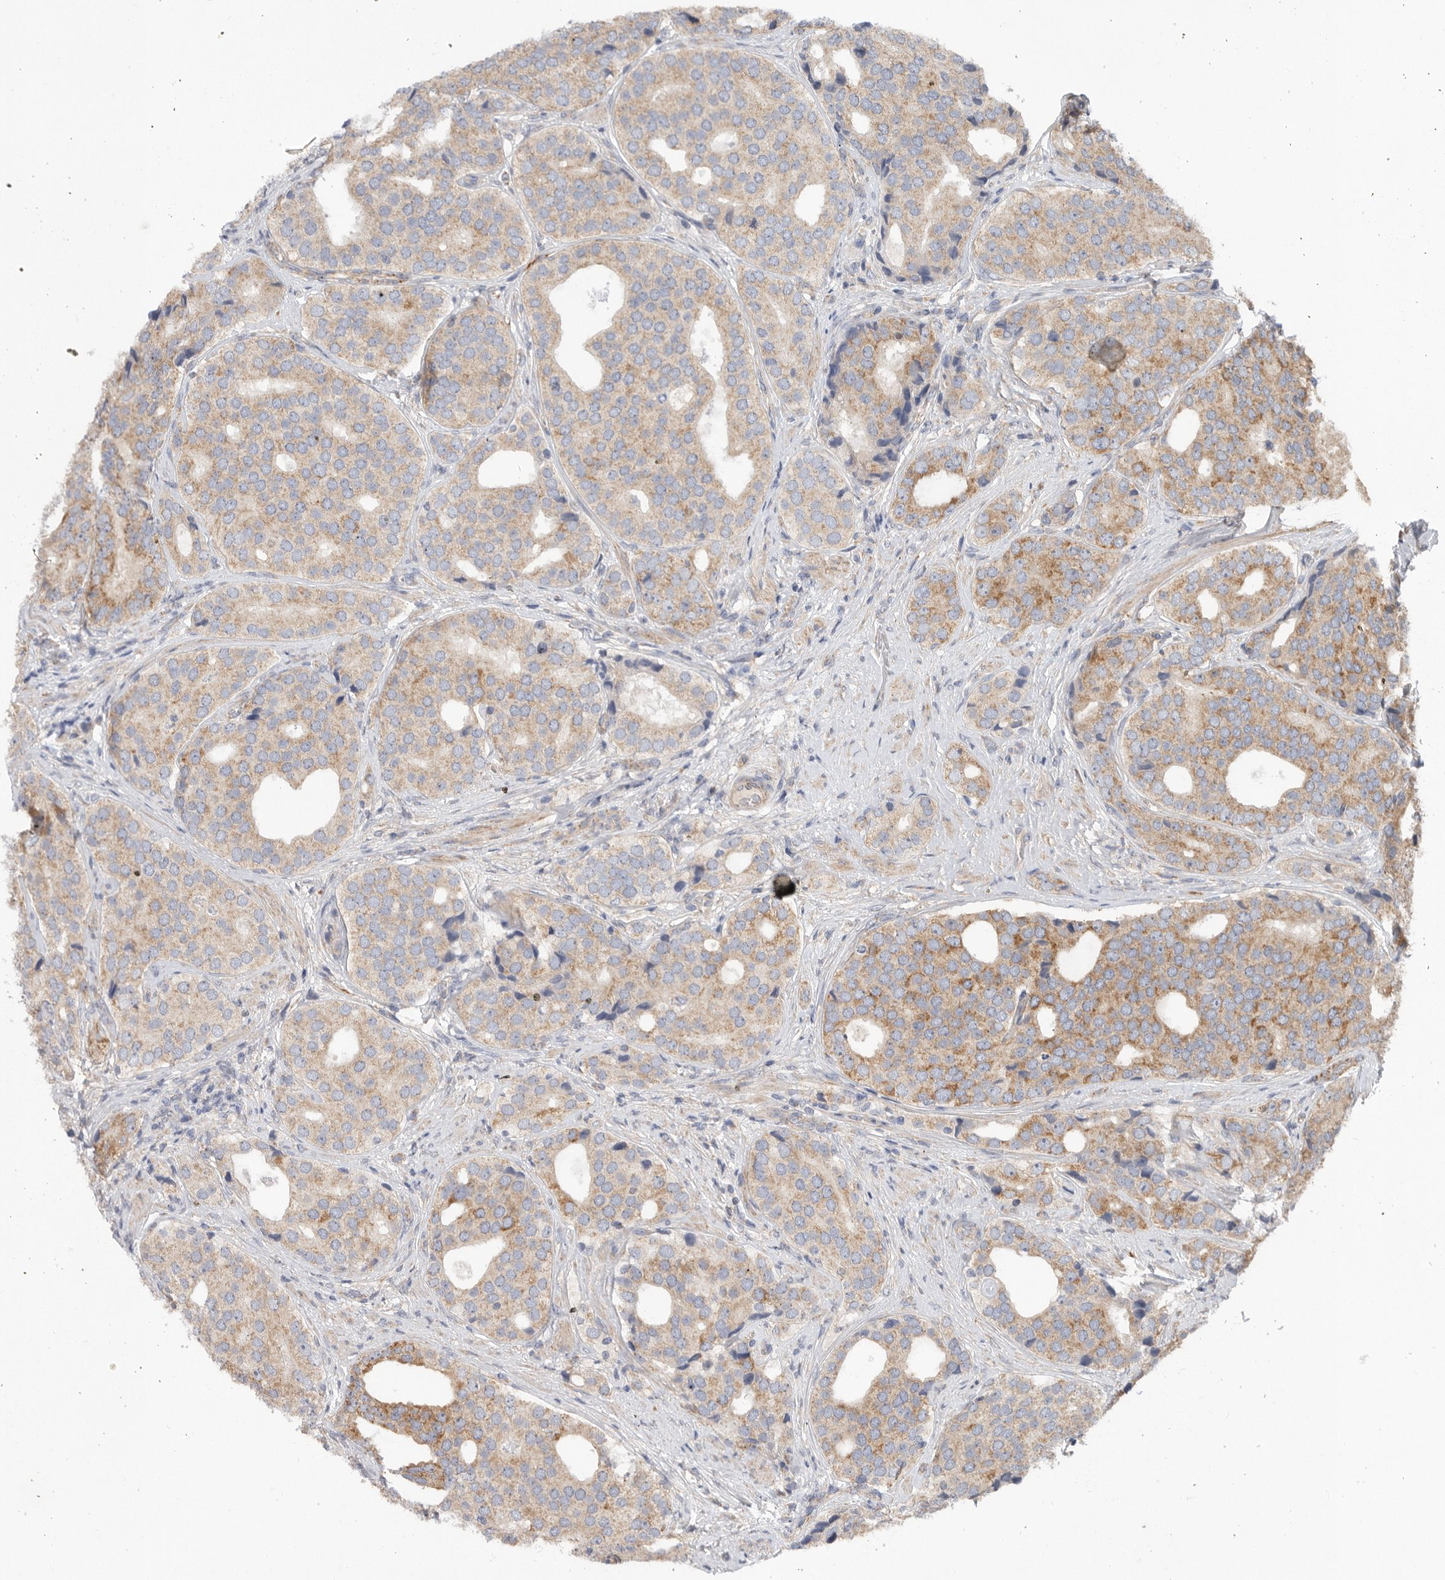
{"staining": {"intensity": "moderate", "quantity": ">75%", "location": "cytoplasmic/membranous"}, "tissue": "prostate cancer", "cell_type": "Tumor cells", "image_type": "cancer", "snomed": [{"axis": "morphology", "description": "Adenocarcinoma, High grade"}, {"axis": "topography", "description": "Prostate"}], "caption": "Protein expression analysis of human adenocarcinoma (high-grade) (prostate) reveals moderate cytoplasmic/membranous staining in approximately >75% of tumor cells.", "gene": "MTFR1L", "patient": {"sex": "male", "age": 56}}